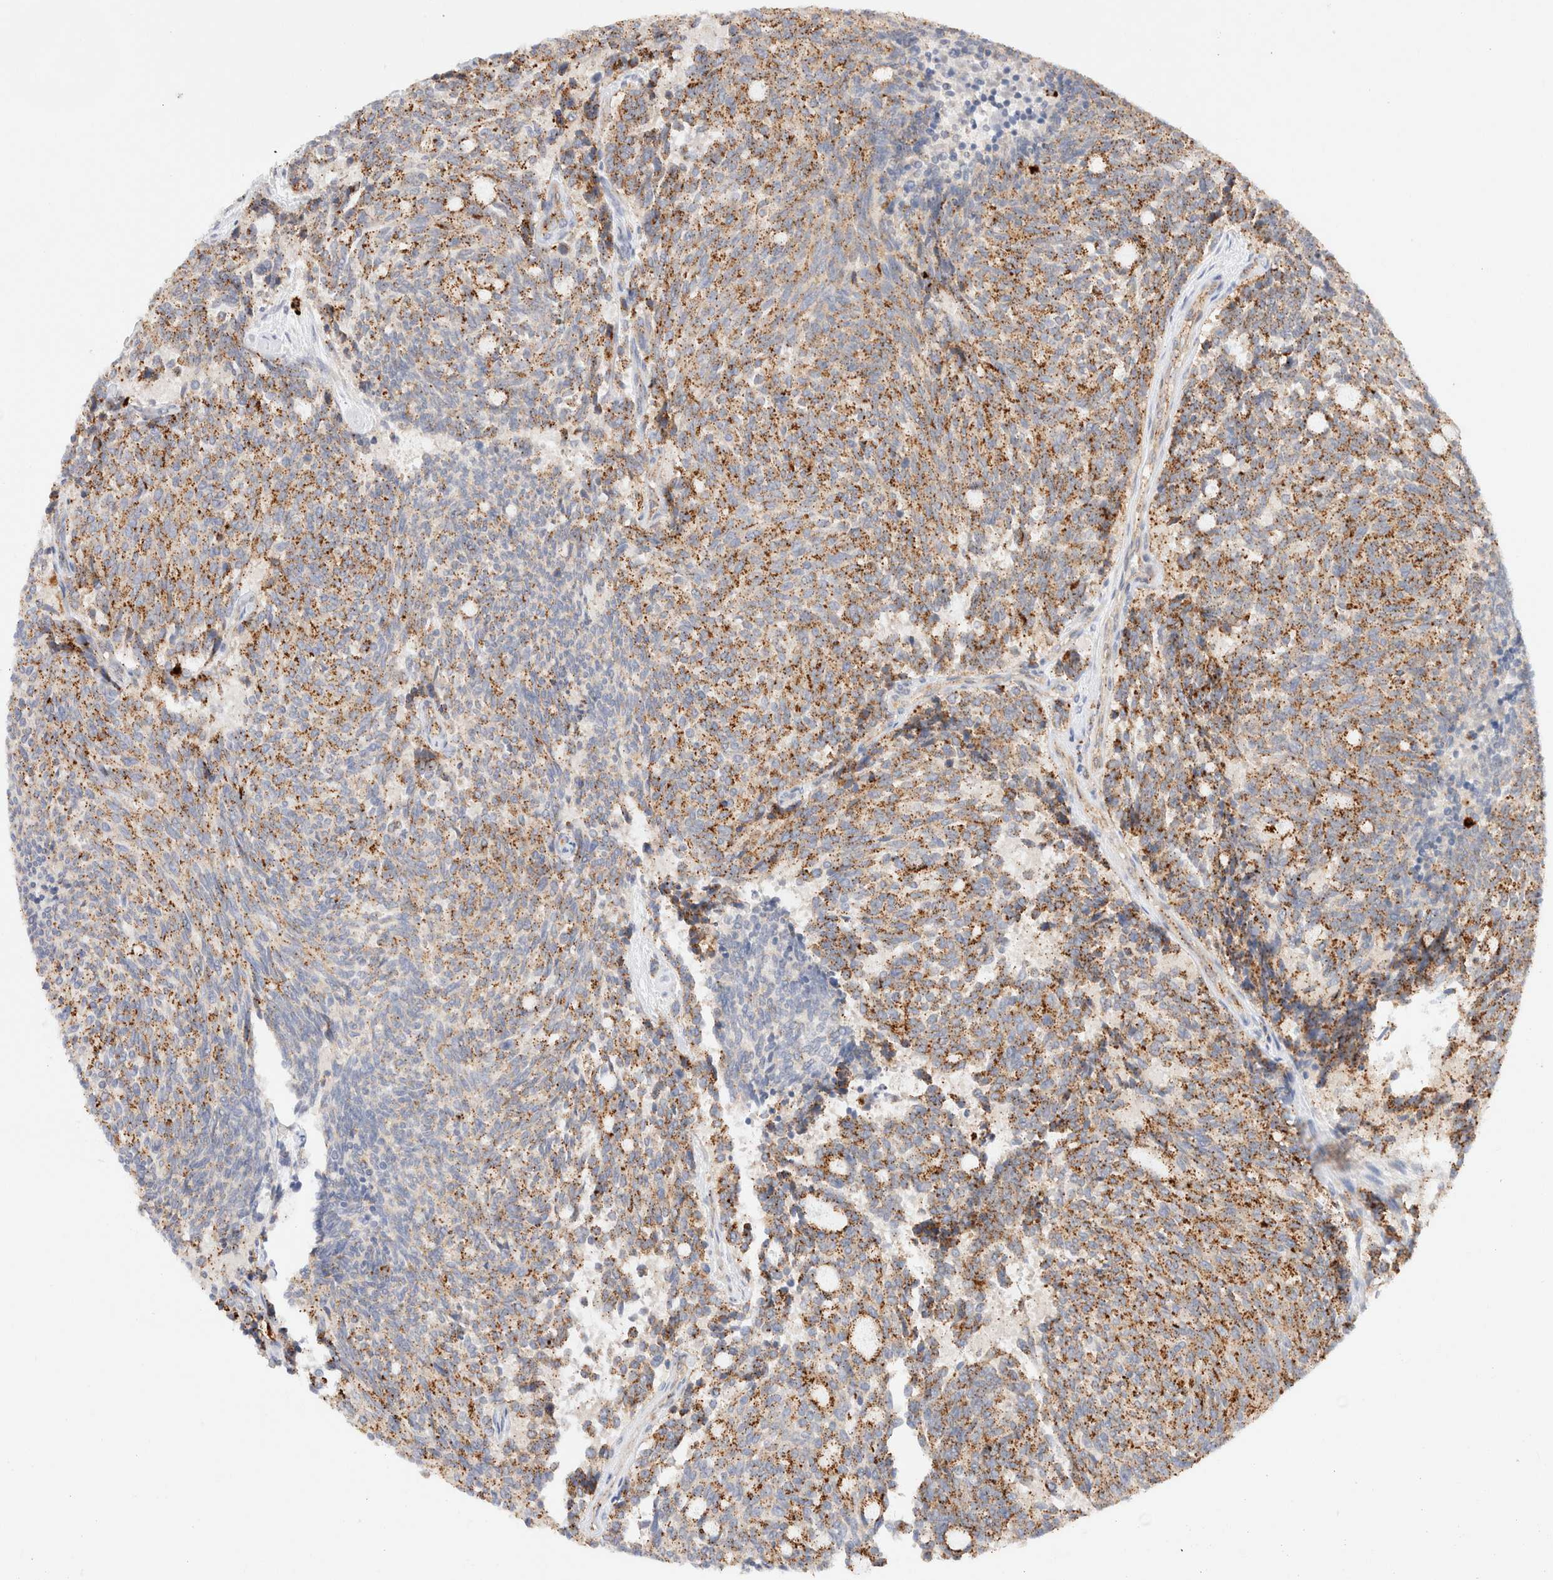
{"staining": {"intensity": "moderate", "quantity": ">75%", "location": "cytoplasmic/membranous"}, "tissue": "carcinoid", "cell_type": "Tumor cells", "image_type": "cancer", "snomed": [{"axis": "morphology", "description": "Carcinoid, malignant, NOS"}, {"axis": "topography", "description": "Pancreas"}], "caption": "Moderate cytoplasmic/membranous protein positivity is present in approximately >75% of tumor cells in malignant carcinoid. (brown staining indicates protein expression, while blue staining denotes nuclei).", "gene": "RABEPK", "patient": {"sex": "female", "age": 54}}